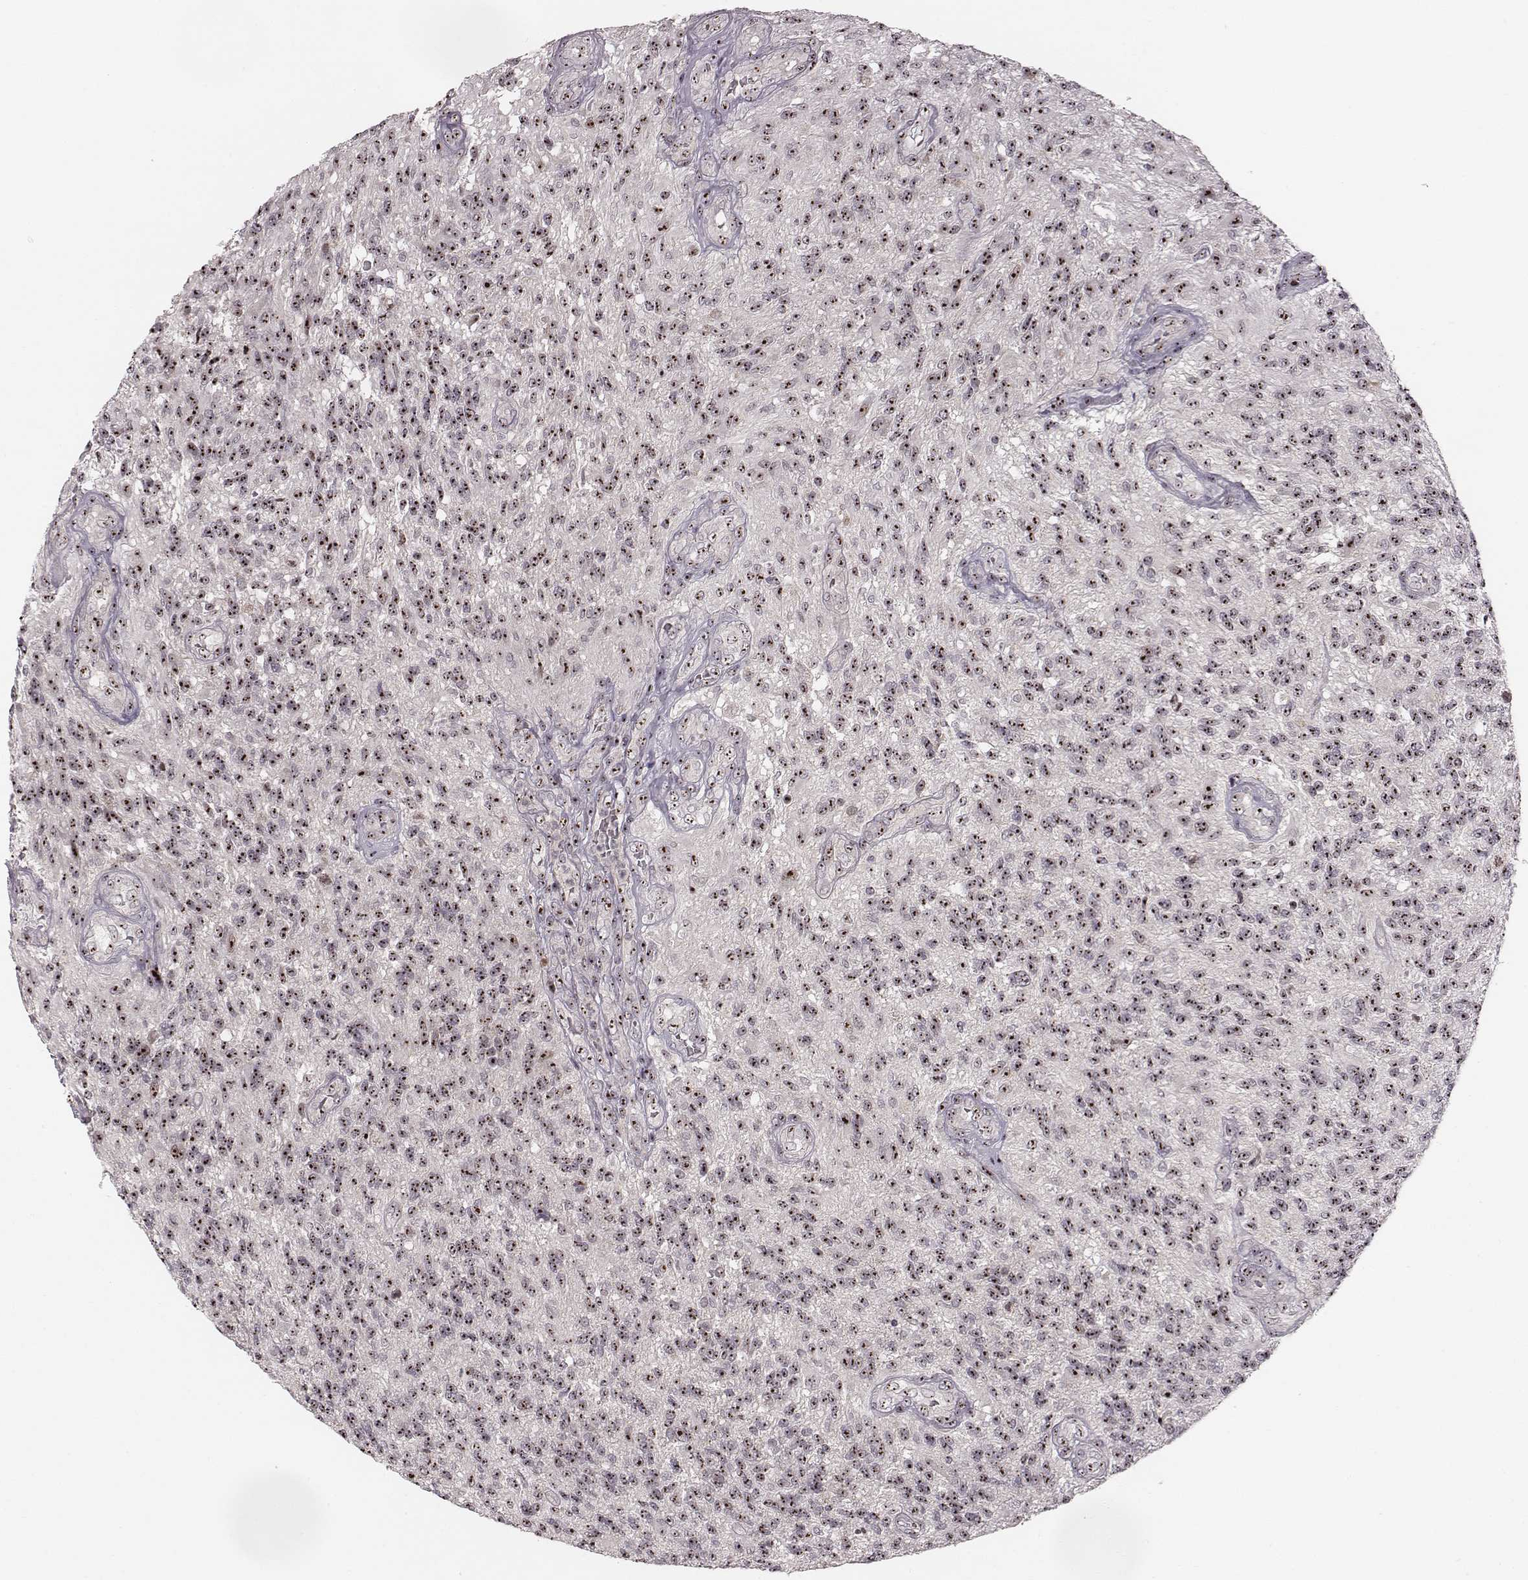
{"staining": {"intensity": "moderate", "quantity": ">75%", "location": "nuclear"}, "tissue": "glioma", "cell_type": "Tumor cells", "image_type": "cancer", "snomed": [{"axis": "morphology", "description": "Glioma, malignant, High grade"}, {"axis": "topography", "description": "Brain"}], "caption": "Tumor cells show moderate nuclear positivity in about >75% of cells in malignant high-grade glioma.", "gene": "NOP56", "patient": {"sex": "male", "age": 56}}